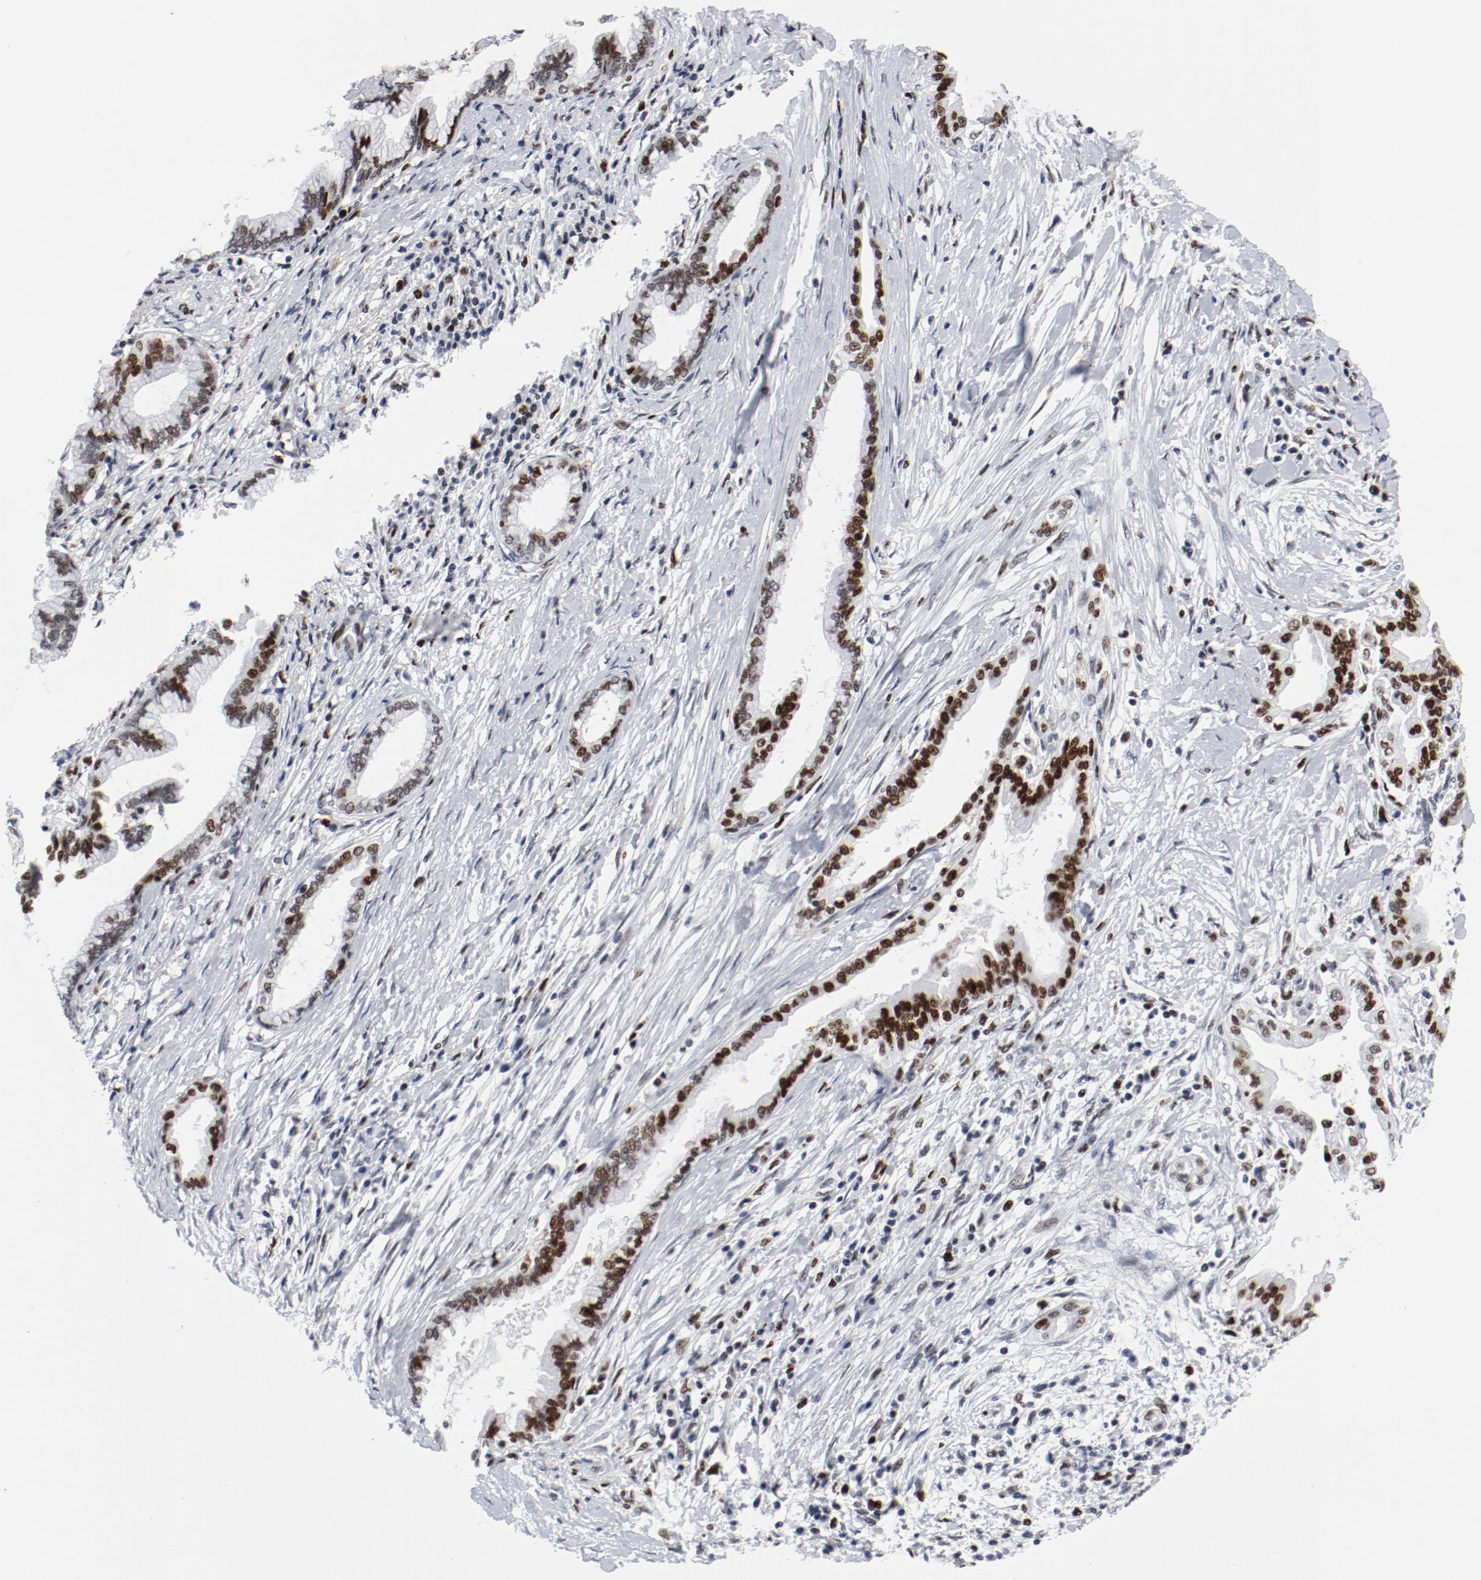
{"staining": {"intensity": "strong", "quantity": ">75%", "location": "nuclear"}, "tissue": "pancreatic cancer", "cell_type": "Tumor cells", "image_type": "cancer", "snomed": [{"axis": "morphology", "description": "Adenocarcinoma, NOS"}, {"axis": "topography", "description": "Pancreas"}], "caption": "The histopathology image demonstrates immunohistochemical staining of pancreatic cancer. There is strong nuclear positivity is appreciated in approximately >75% of tumor cells. (IHC, brightfield microscopy, high magnification).", "gene": "POLD1", "patient": {"sex": "female", "age": 64}}